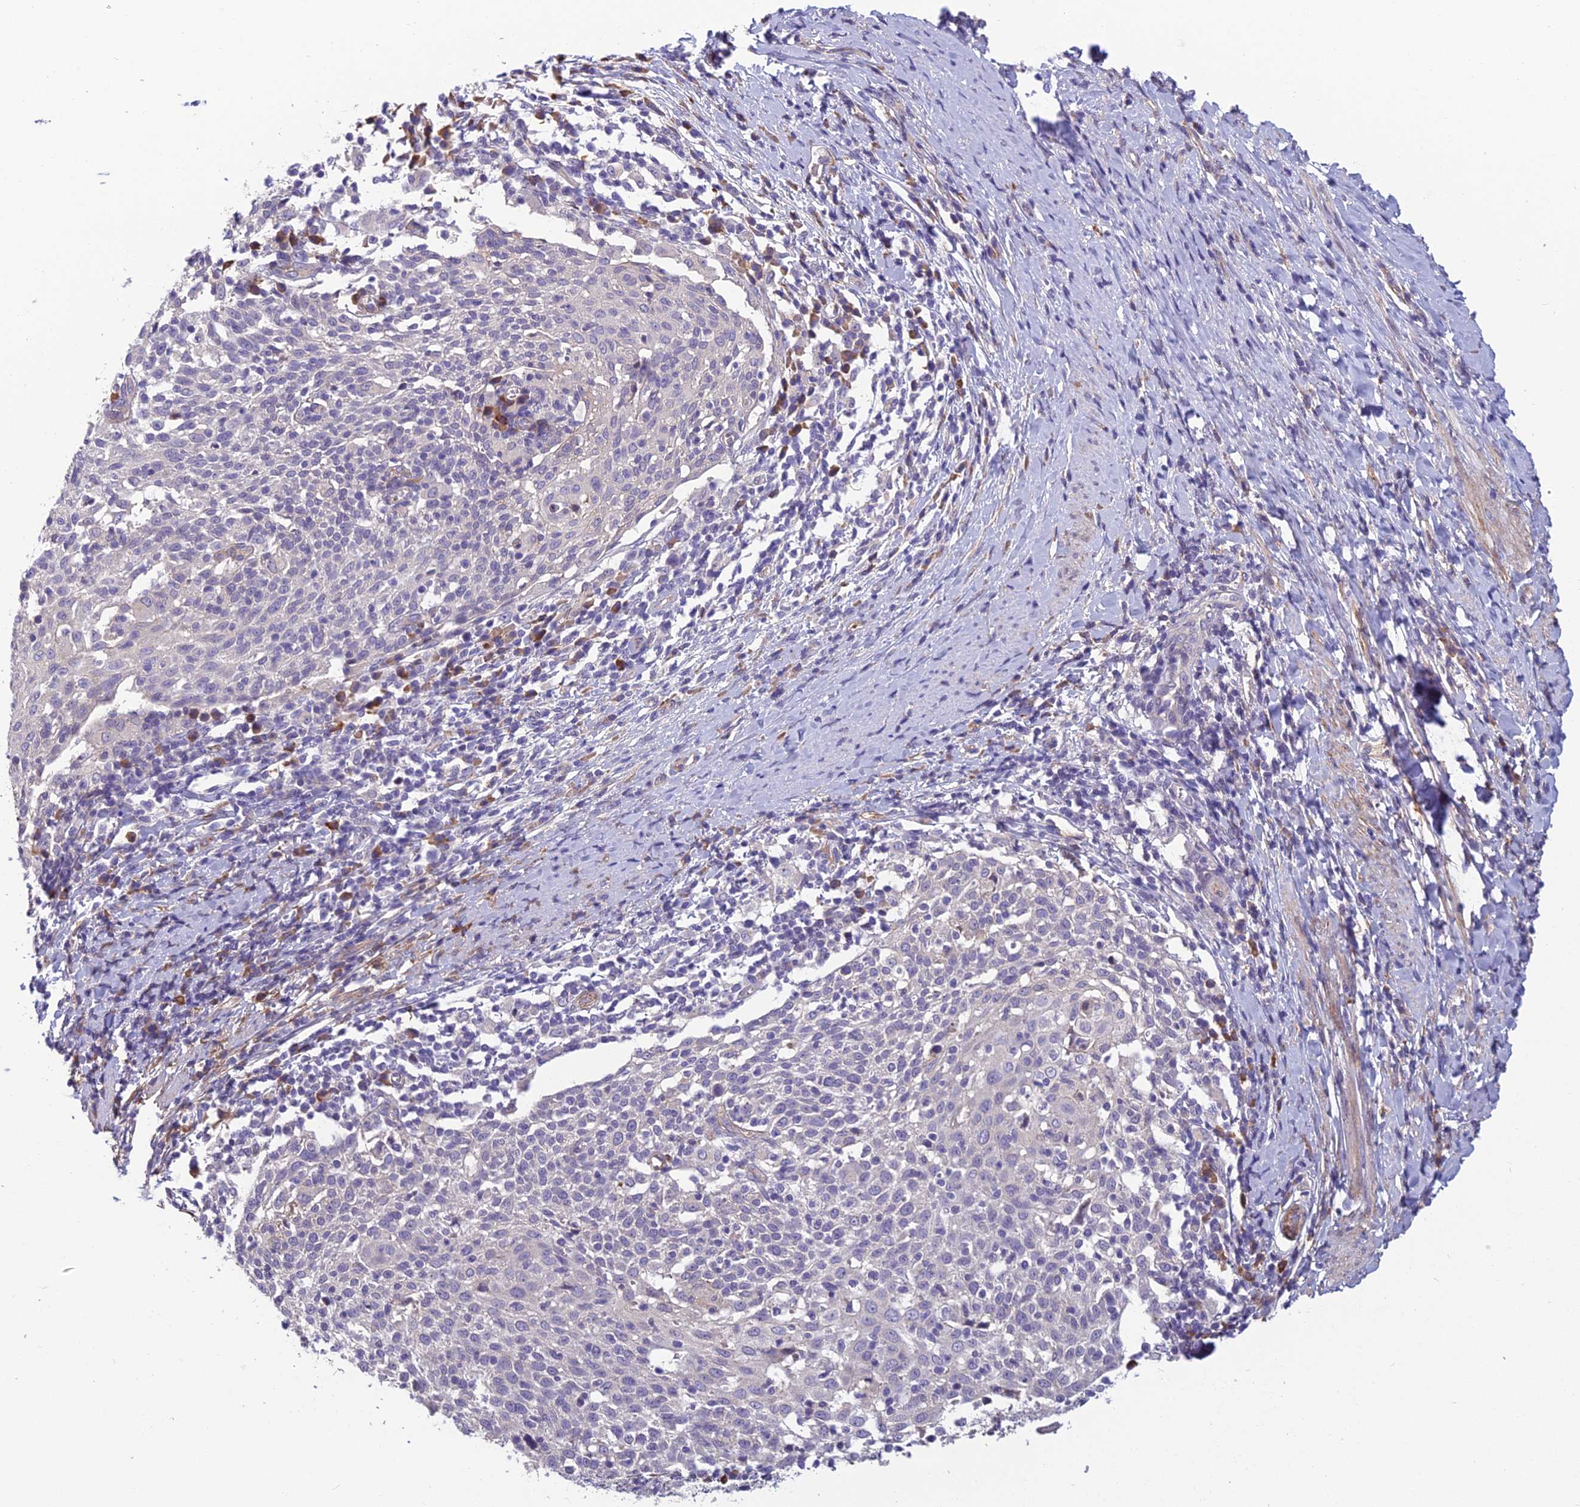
{"staining": {"intensity": "negative", "quantity": "none", "location": "none"}, "tissue": "cervical cancer", "cell_type": "Tumor cells", "image_type": "cancer", "snomed": [{"axis": "morphology", "description": "Squamous cell carcinoma, NOS"}, {"axis": "topography", "description": "Cervix"}], "caption": "The micrograph reveals no significant positivity in tumor cells of cervical cancer (squamous cell carcinoma). (Stains: DAB immunohistochemistry (IHC) with hematoxylin counter stain, Microscopy: brightfield microscopy at high magnification).", "gene": "TSPAN15", "patient": {"sex": "female", "age": 52}}